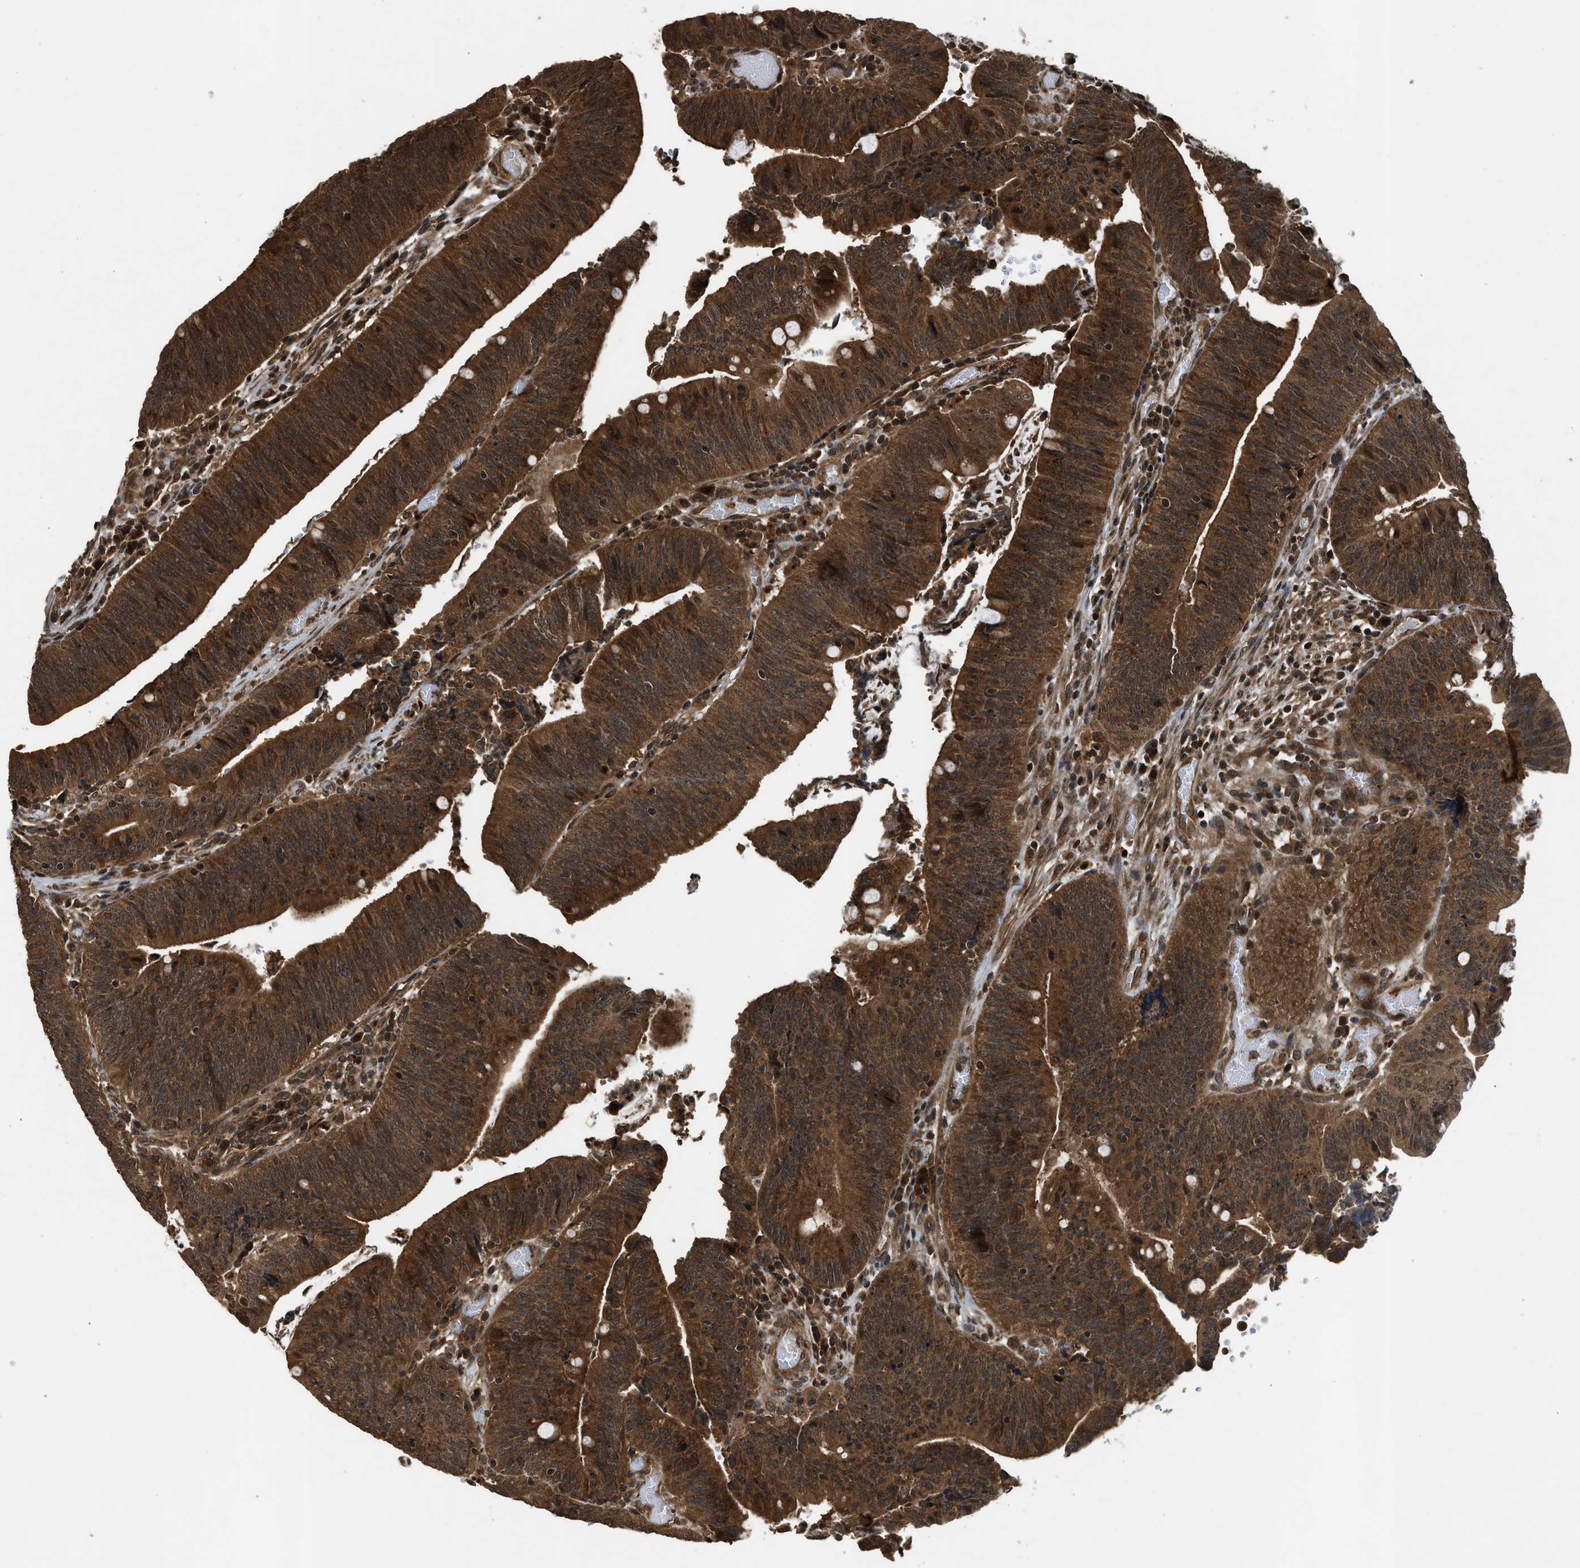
{"staining": {"intensity": "strong", "quantity": ">75%", "location": "cytoplasmic/membranous"}, "tissue": "colorectal cancer", "cell_type": "Tumor cells", "image_type": "cancer", "snomed": [{"axis": "morphology", "description": "Normal tissue, NOS"}, {"axis": "morphology", "description": "Adenocarcinoma, NOS"}, {"axis": "topography", "description": "Rectum"}], "caption": "Brown immunohistochemical staining in human colorectal adenocarcinoma demonstrates strong cytoplasmic/membranous staining in approximately >75% of tumor cells.", "gene": "RPS6KB1", "patient": {"sex": "female", "age": 66}}